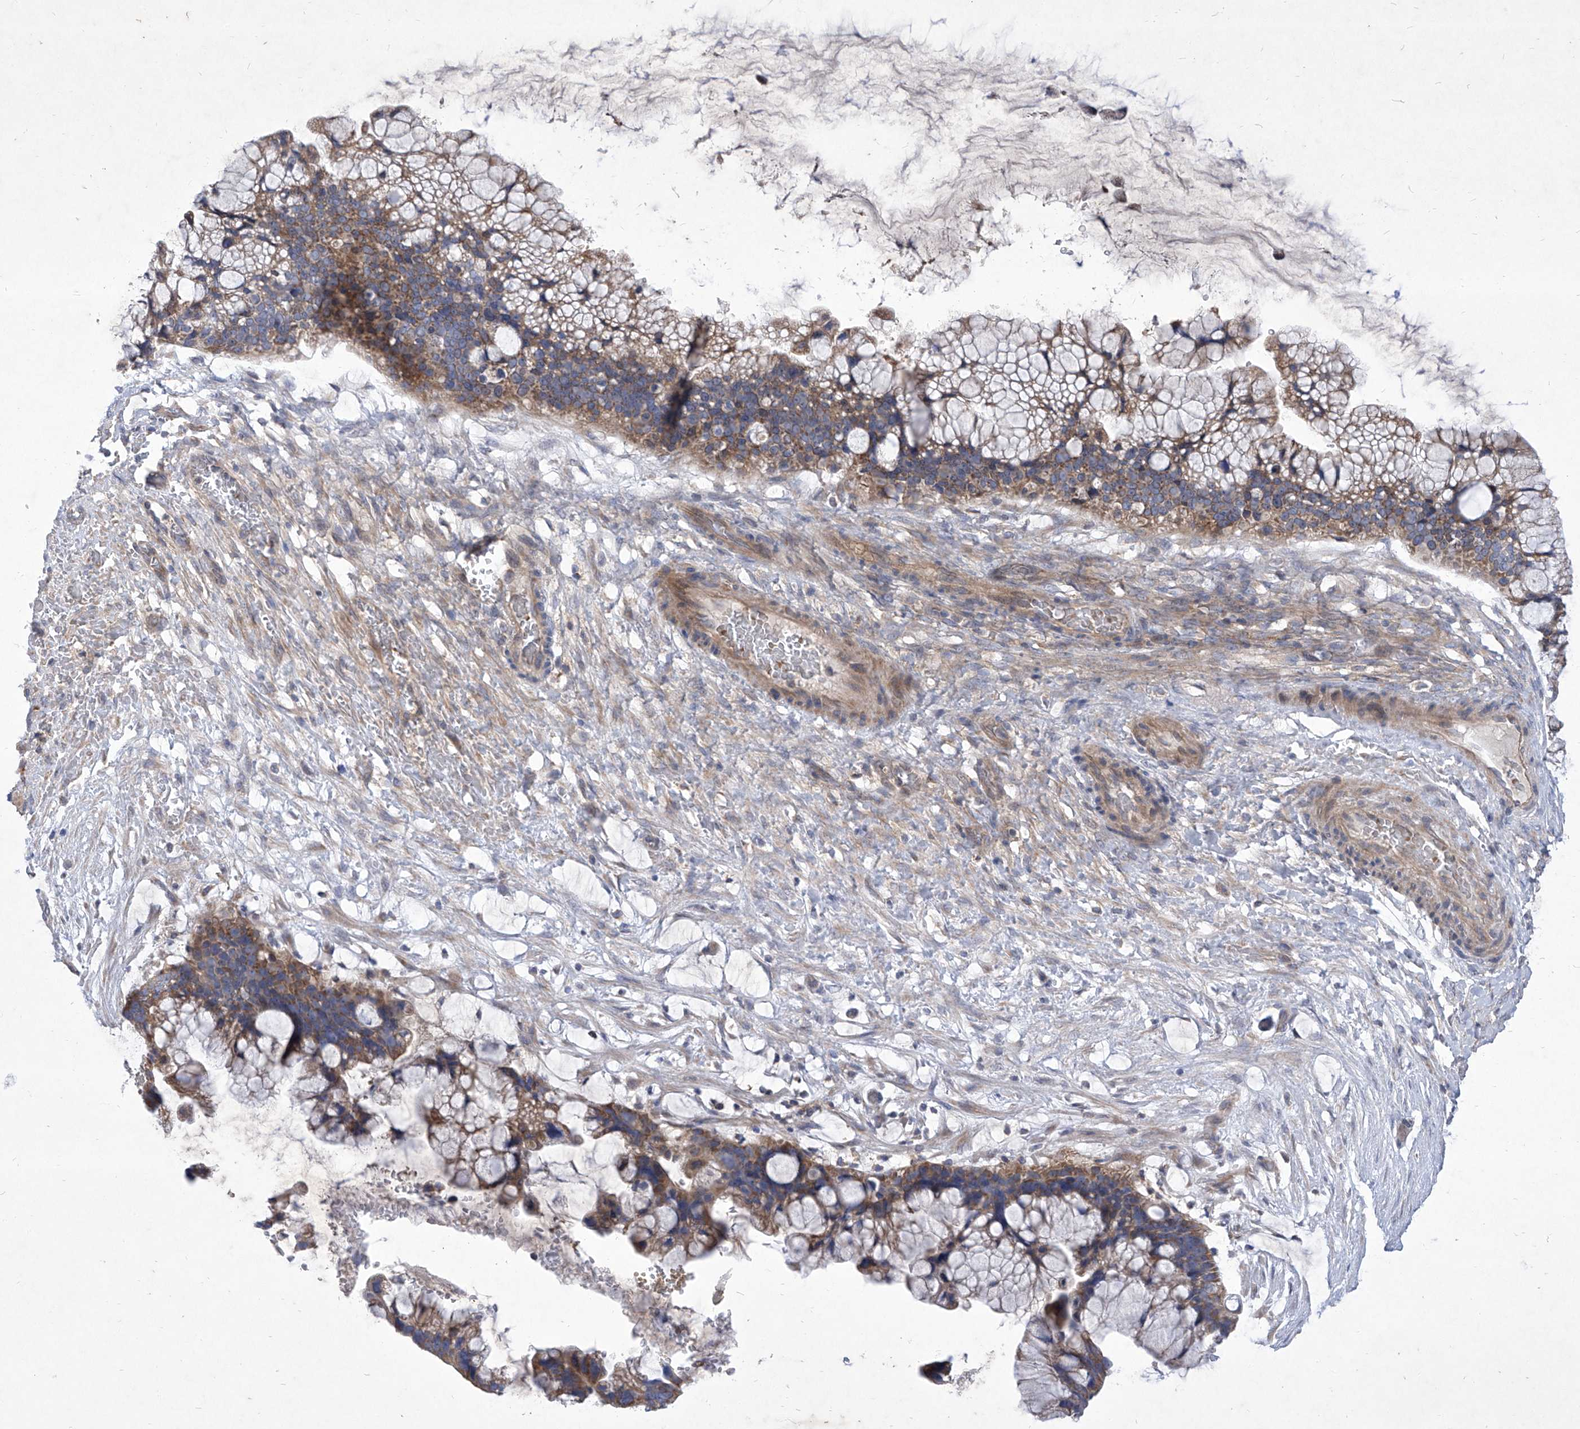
{"staining": {"intensity": "moderate", "quantity": ">75%", "location": "cytoplasmic/membranous"}, "tissue": "ovarian cancer", "cell_type": "Tumor cells", "image_type": "cancer", "snomed": [{"axis": "morphology", "description": "Cystadenocarcinoma, mucinous, NOS"}, {"axis": "topography", "description": "Ovary"}], "caption": "Immunohistochemical staining of ovarian cancer (mucinous cystadenocarcinoma) exhibits medium levels of moderate cytoplasmic/membranous protein positivity in about >75% of tumor cells. Using DAB (3,3'-diaminobenzidine) (brown) and hematoxylin (blue) stains, captured at high magnification using brightfield microscopy.", "gene": "COQ3", "patient": {"sex": "female", "age": 37}}